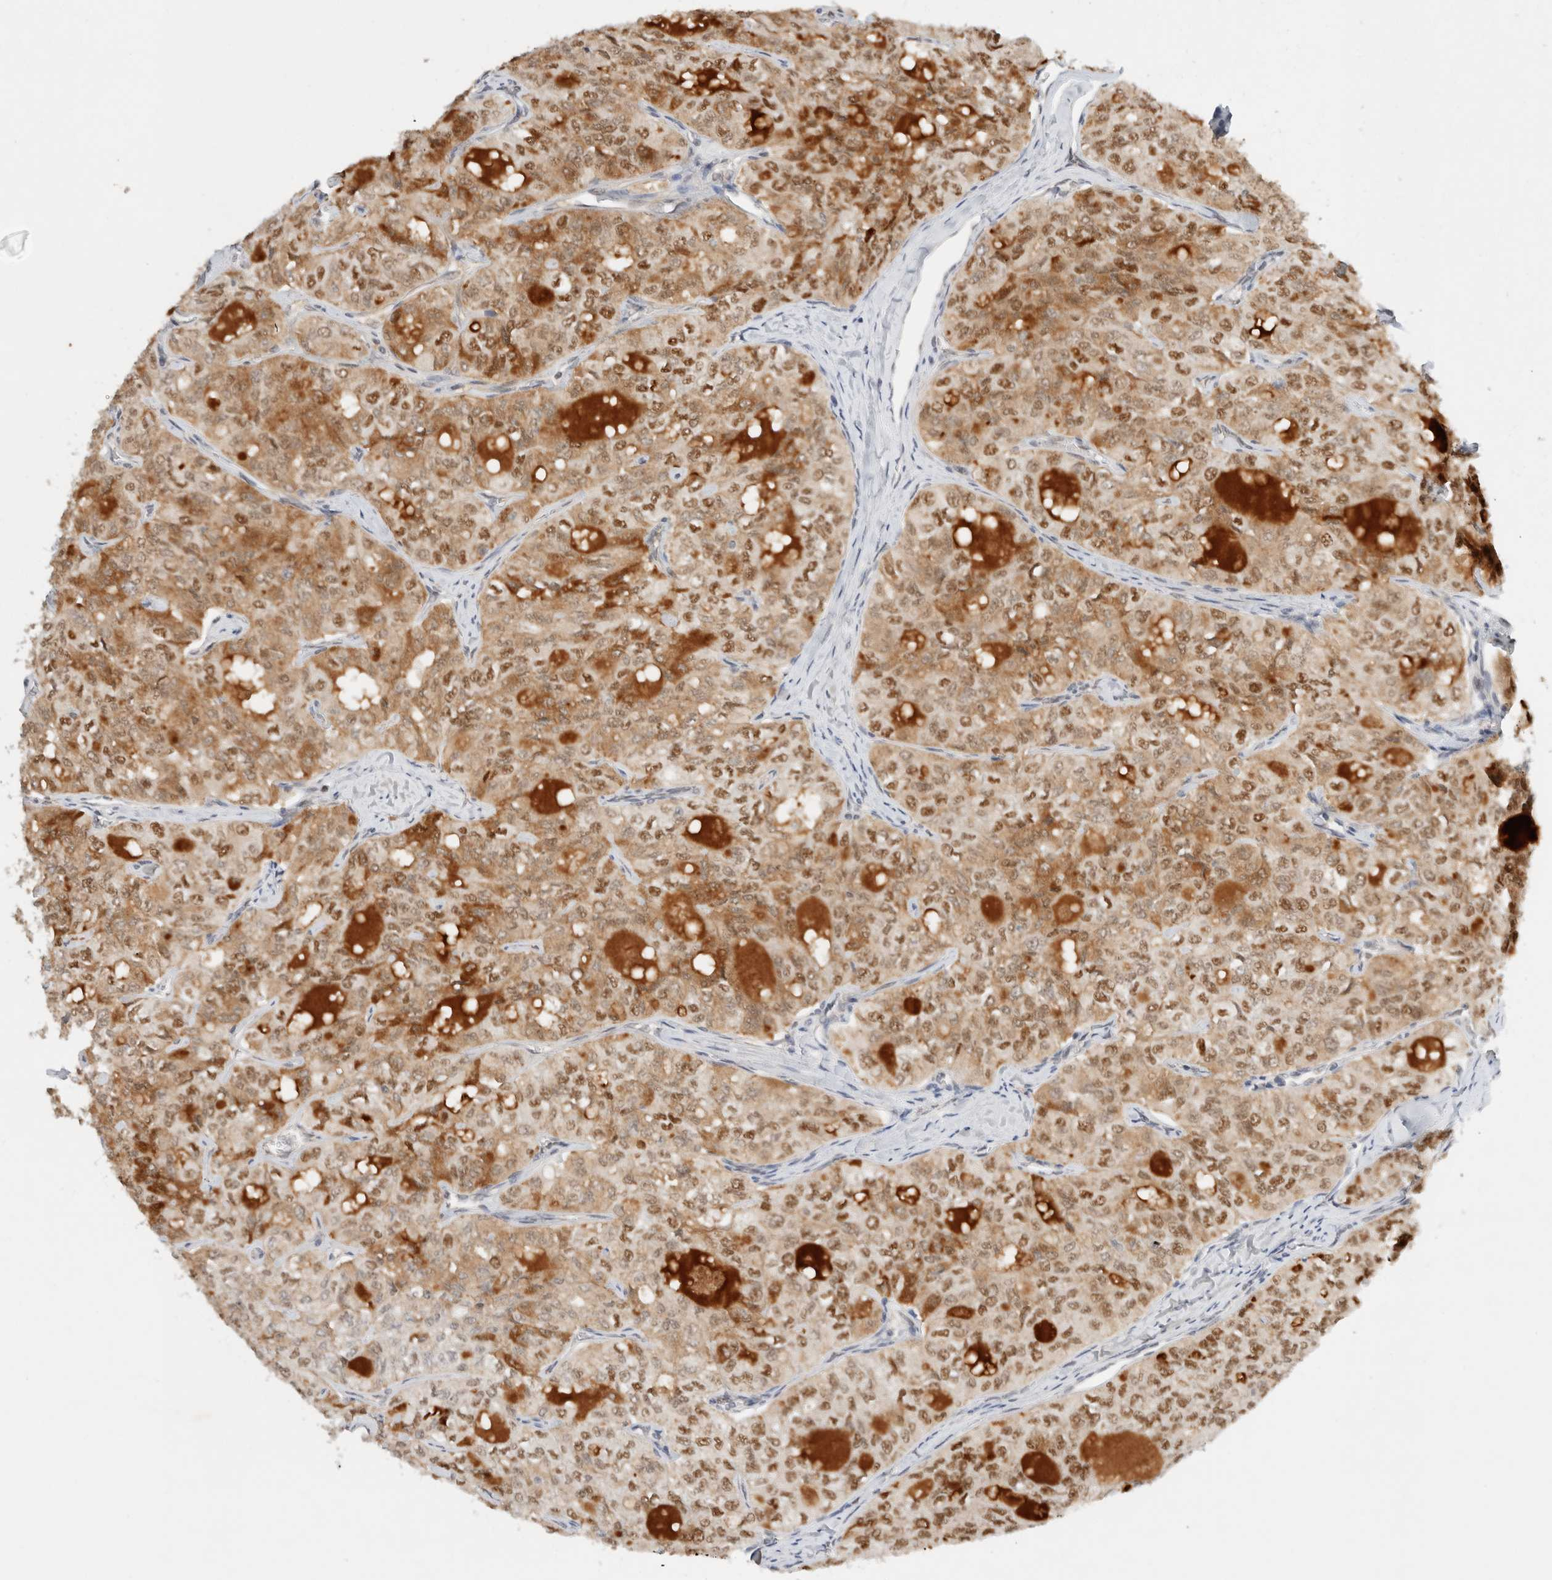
{"staining": {"intensity": "strong", "quantity": ">75%", "location": "nuclear"}, "tissue": "thyroid cancer", "cell_type": "Tumor cells", "image_type": "cancer", "snomed": [{"axis": "morphology", "description": "Follicular adenoma carcinoma, NOS"}, {"axis": "topography", "description": "Thyroid gland"}], "caption": "Thyroid cancer (follicular adenoma carcinoma) stained with immunohistochemistry exhibits strong nuclear staining in approximately >75% of tumor cells.", "gene": "GTF2I", "patient": {"sex": "male", "age": 75}}